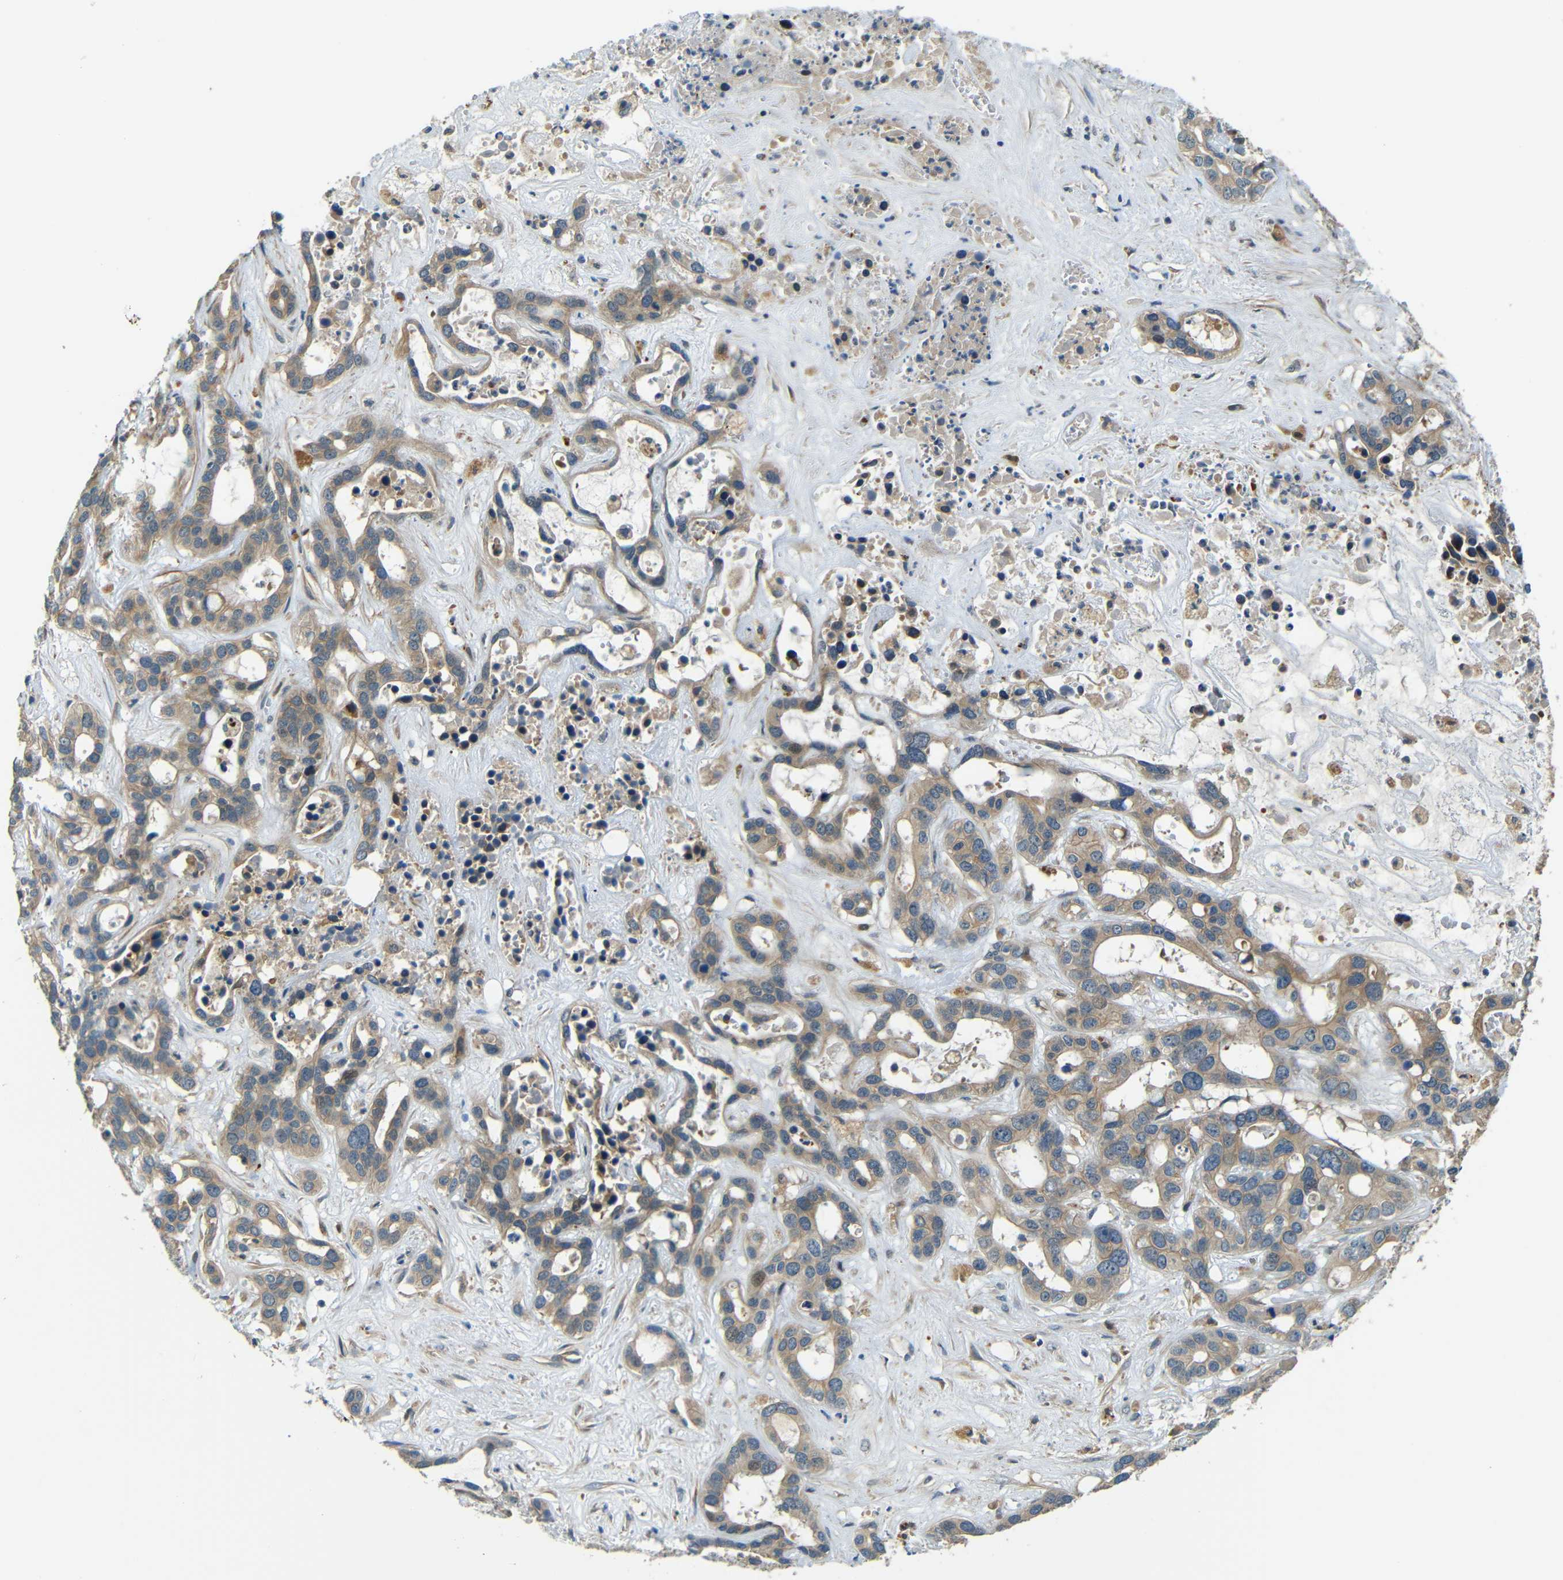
{"staining": {"intensity": "weak", "quantity": ">75%", "location": "cytoplasmic/membranous"}, "tissue": "liver cancer", "cell_type": "Tumor cells", "image_type": "cancer", "snomed": [{"axis": "morphology", "description": "Cholangiocarcinoma"}, {"axis": "topography", "description": "Liver"}], "caption": "Brown immunohistochemical staining in liver cholangiocarcinoma reveals weak cytoplasmic/membranous staining in about >75% of tumor cells. The staining was performed using DAB (3,3'-diaminobenzidine) to visualize the protein expression in brown, while the nuclei were stained in blue with hematoxylin (Magnification: 20x).", "gene": "FNDC3A", "patient": {"sex": "female", "age": 65}}